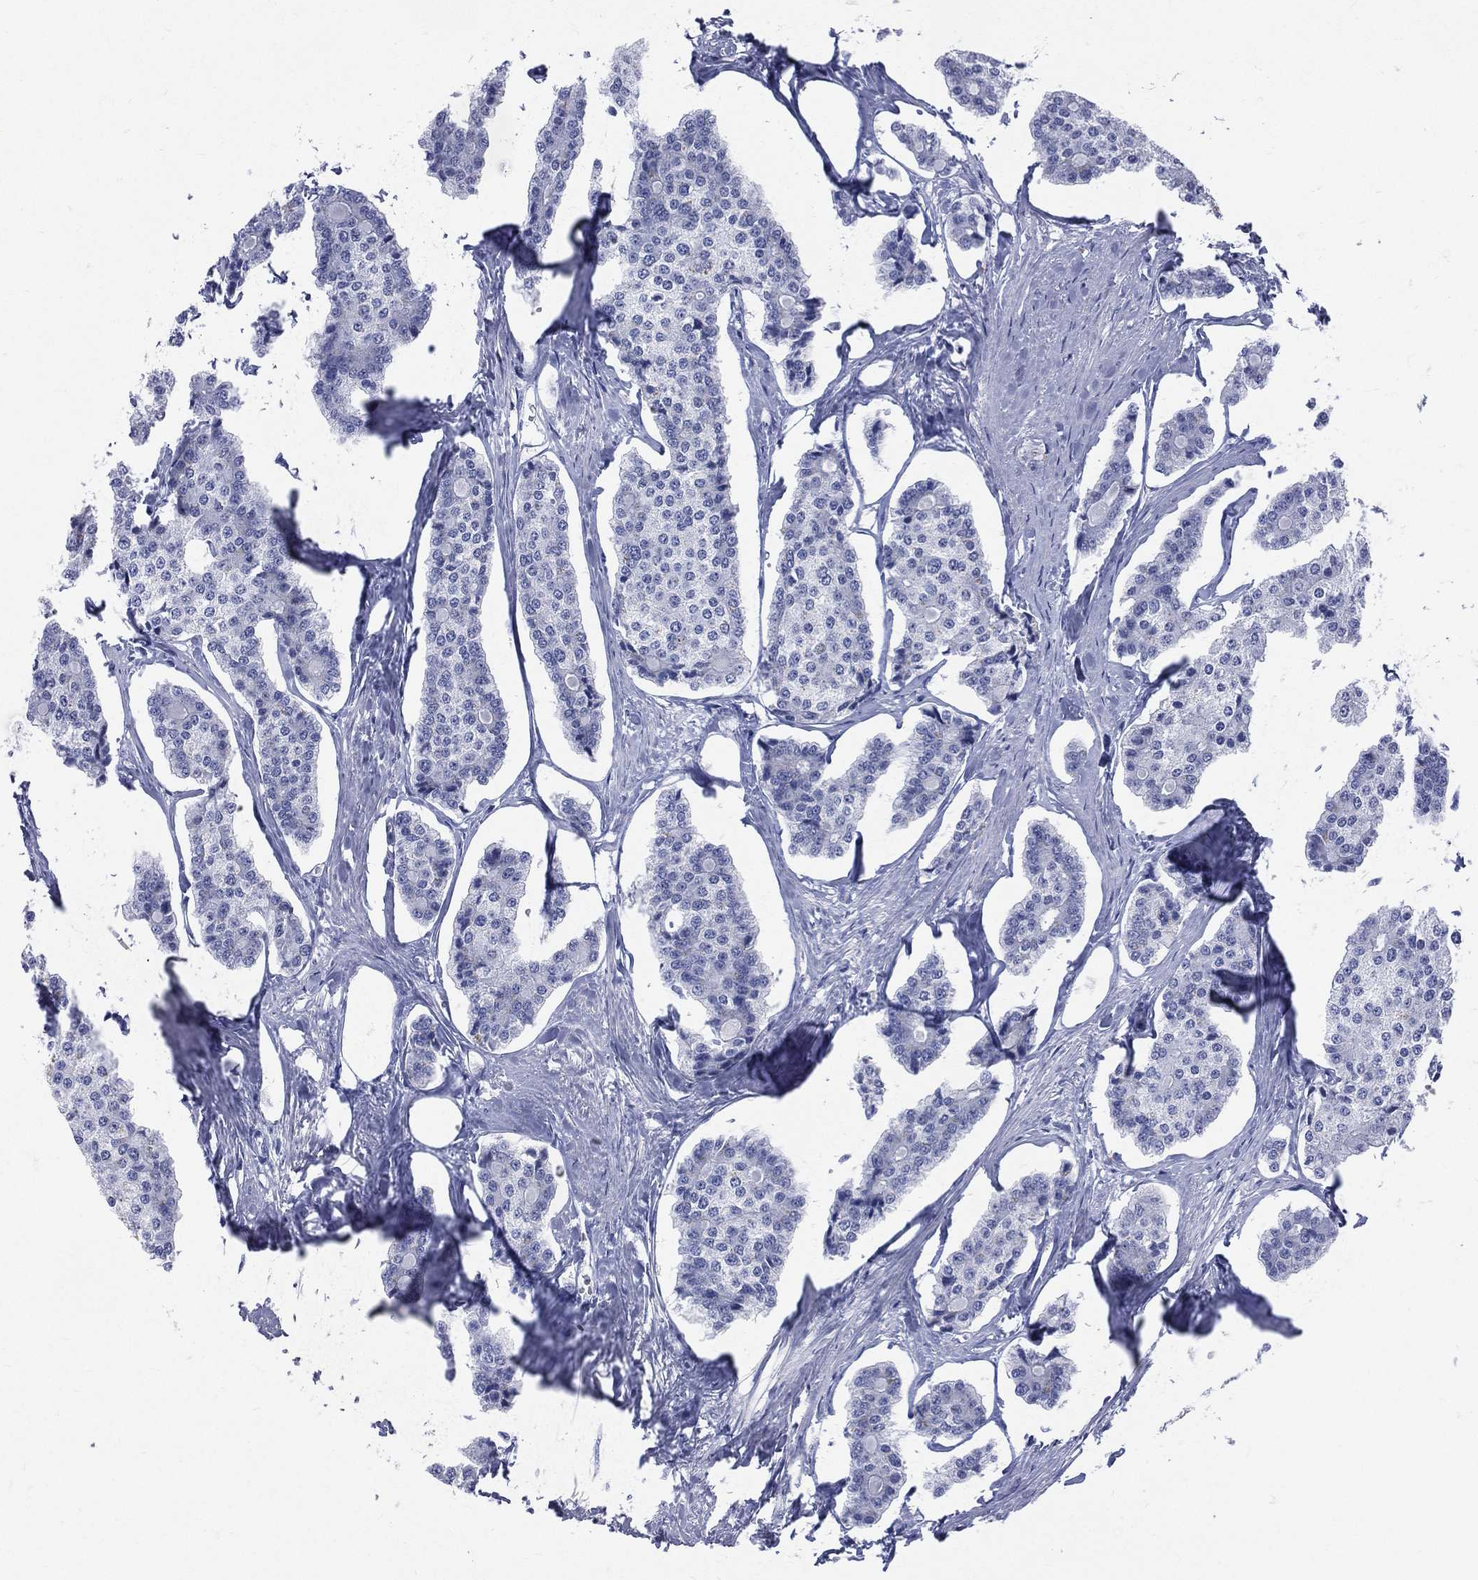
{"staining": {"intensity": "negative", "quantity": "none", "location": "none"}, "tissue": "carcinoid", "cell_type": "Tumor cells", "image_type": "cancer", "snomed": [{"axis": "morphology", "description": "Carcinoid, malignant, NOS"}, {"axis": "topography", "description": "Small intestine"}], "caption": "High magnification brightfield microscopy of carcinoid stained with DAB (brown) and counterstained with hematoxylin (blue): tumor cells show no significant positivity.", "gene": "CYLC1", "patient": {"sex": "female", "age": 65}}